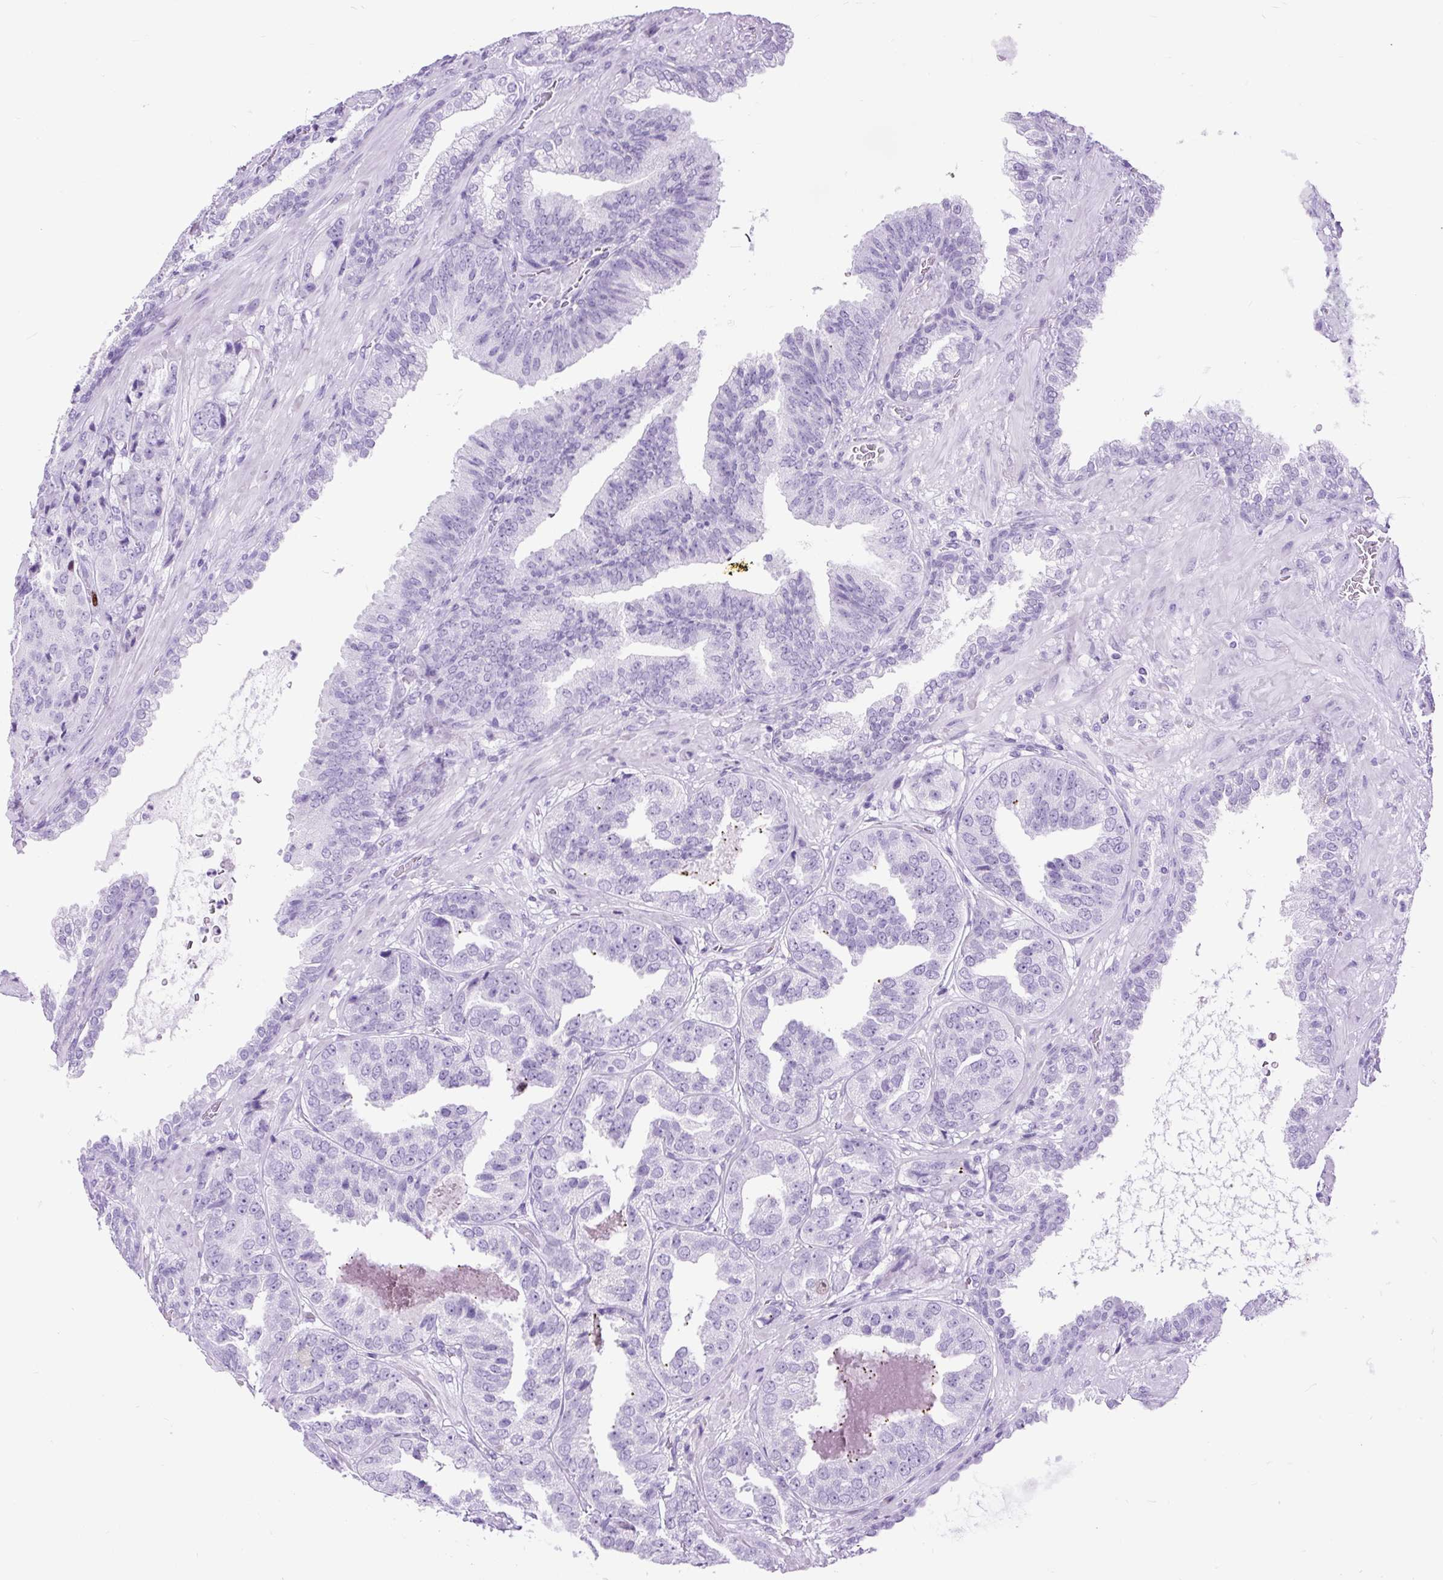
{"staining": {"intensity": "negative", "quantity": "none", "location": "none"}, "tissue": "prostate cancer", "cell_type": "Tumor cells", "image_type": "cancer", "snomed": [{"axis": "morphology", "description": "Adenocarcinoma, High grade"}, {"axis": "topography", "description": "Prostate"}], "caption": "Adenocarcinoma (high-grade) (prostate) was stained to show a protein in brown. There is no significant expression in tumor cells. (DAB (3,3'-diaminobenzidine) immunohistochemistry visualized using brightfield microscopy, high magnification).", "gene": "RACGAP1", "patient": {"sex": "male", "age": 63}}